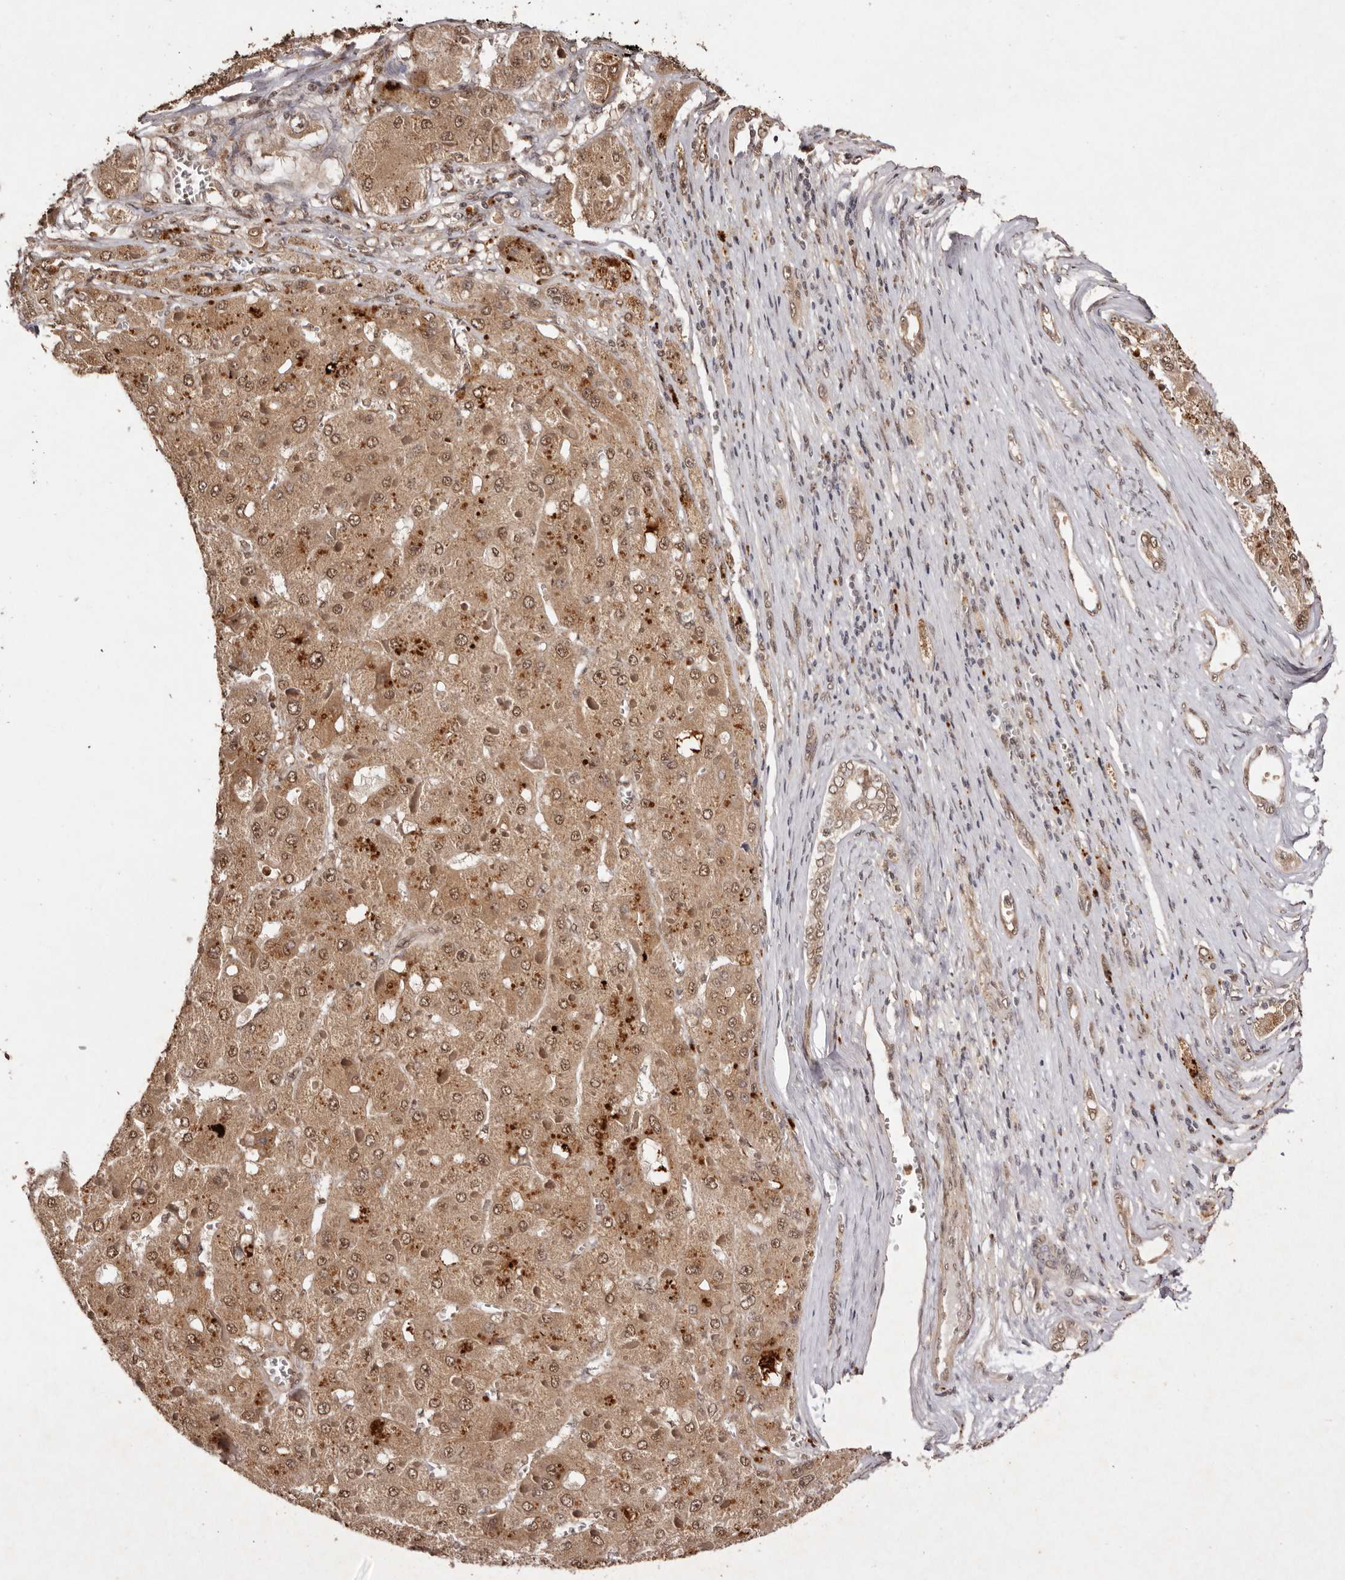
{"staining": {"intensity": "moderate", "quantity": ">75%", "location": "cytoplasmic/membranous,nuclear"}, "tissue": "liver cancer", "cell_type": "Tumor cells", "image_type": "cancer", "snomed": [{"axis": "morphology", "description": "Carcinoma, Hepatocellular, NOS"}, {"axis": "topography", "description": "Liver"}], "caption": "Tumor cells exhibit medium levels of moderate cytoplasmic/membranous and nuclear expression in about >75% of cells in liver cancer.", "gene": "NOTCH1", "patient": {"sex": "female", "age": 73}}